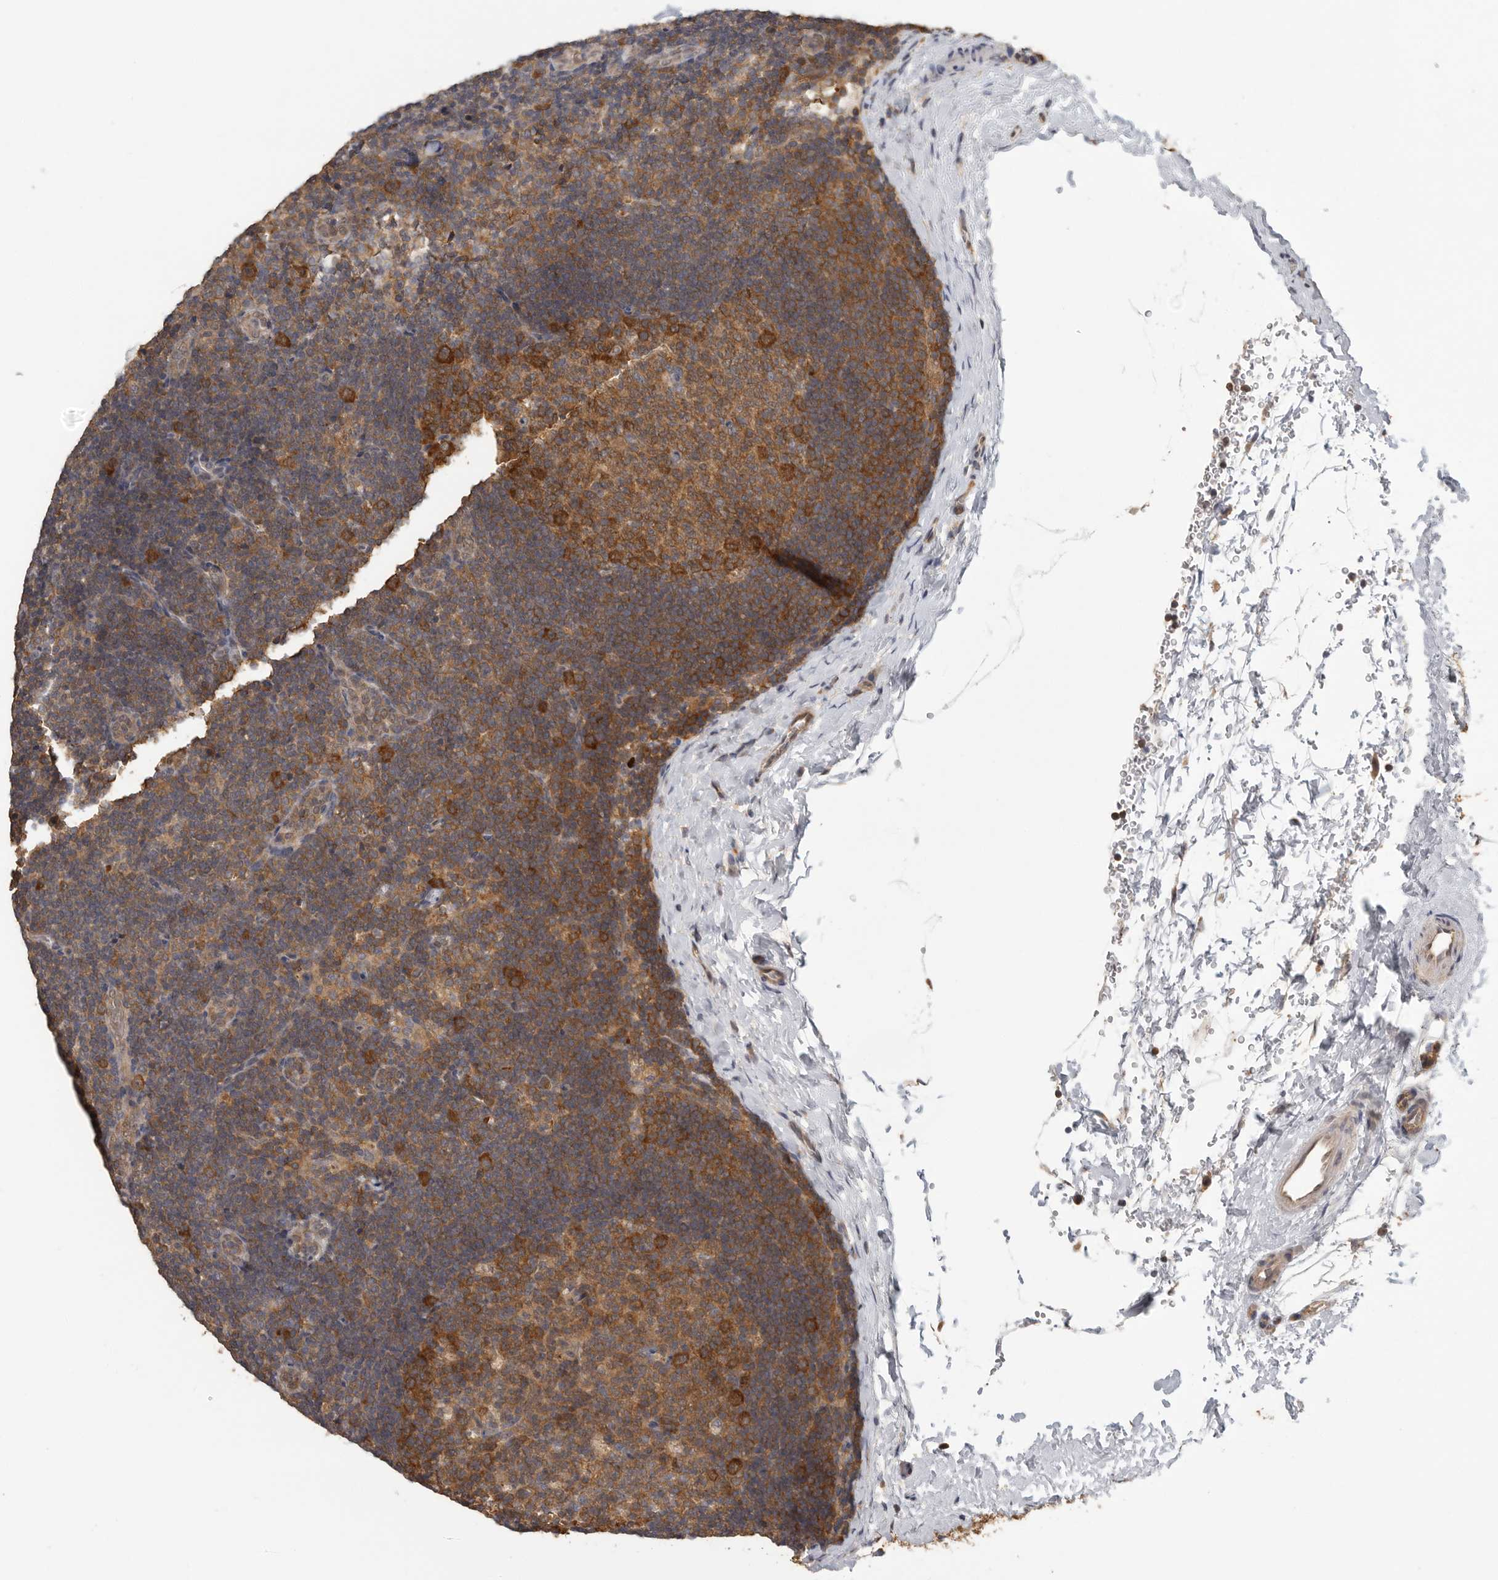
{"staining": {"intensity": "strong", "quantity": "25%-75%", "location": "cytoplasmic/membranous"}, "tissue": "lymph node", "cell_type": "Germinal center cells", "image_type": "normal", "snomed": [{"axis": "morphology", "description": "Normal tissue, NOS"}, {"axis": "topography", "description": "Lymph node"}], "caption": "Unremarkable lymph node shows strong cytoplasmic/membranous staining in about 25%-75% of germinal center cells Using DAB (brown) and hematoxylin (blue) stains, captured at high magnification using brightfield microscopy..", "gene": "CCT8", "patient": {"sex": "female", "age": 22}}